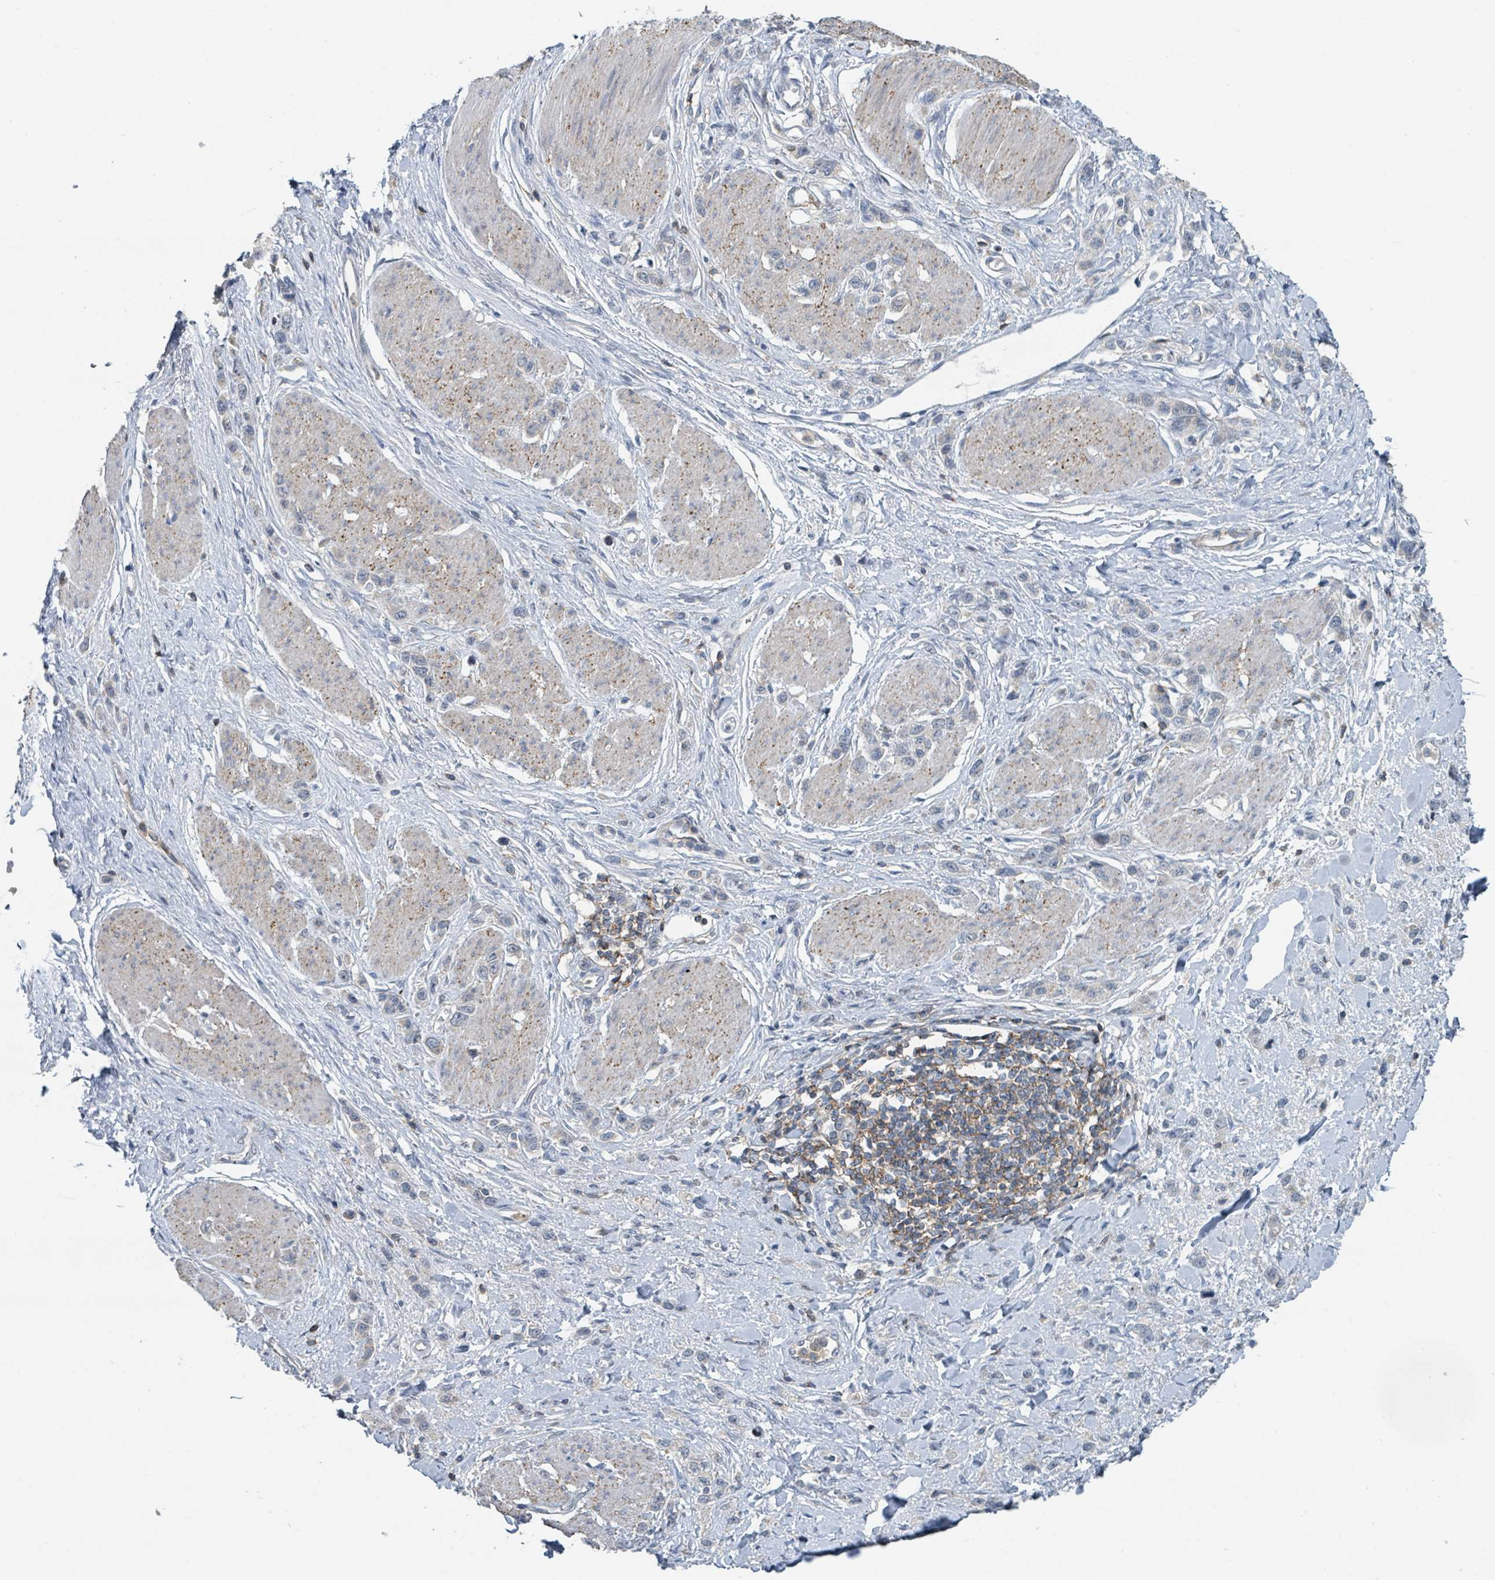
{"staining": {"intensity": "negative", "quantity": "none", "location": "none"}, "tissue": "stomach cancer", "cell_type": "Tumor cells", "image_type": "cancer", "snomed": [{"axis": "morphology", "description": "Adenocarcinoma, NOS"}, {"axis": "topography", "description": "Stomach"}], "caption": "Immunohistochemistry of human stomach cancer exhibits no staining in tumor cells.", "gene": "LRRC42", "patient": {"sex": "female", "age": 65}}